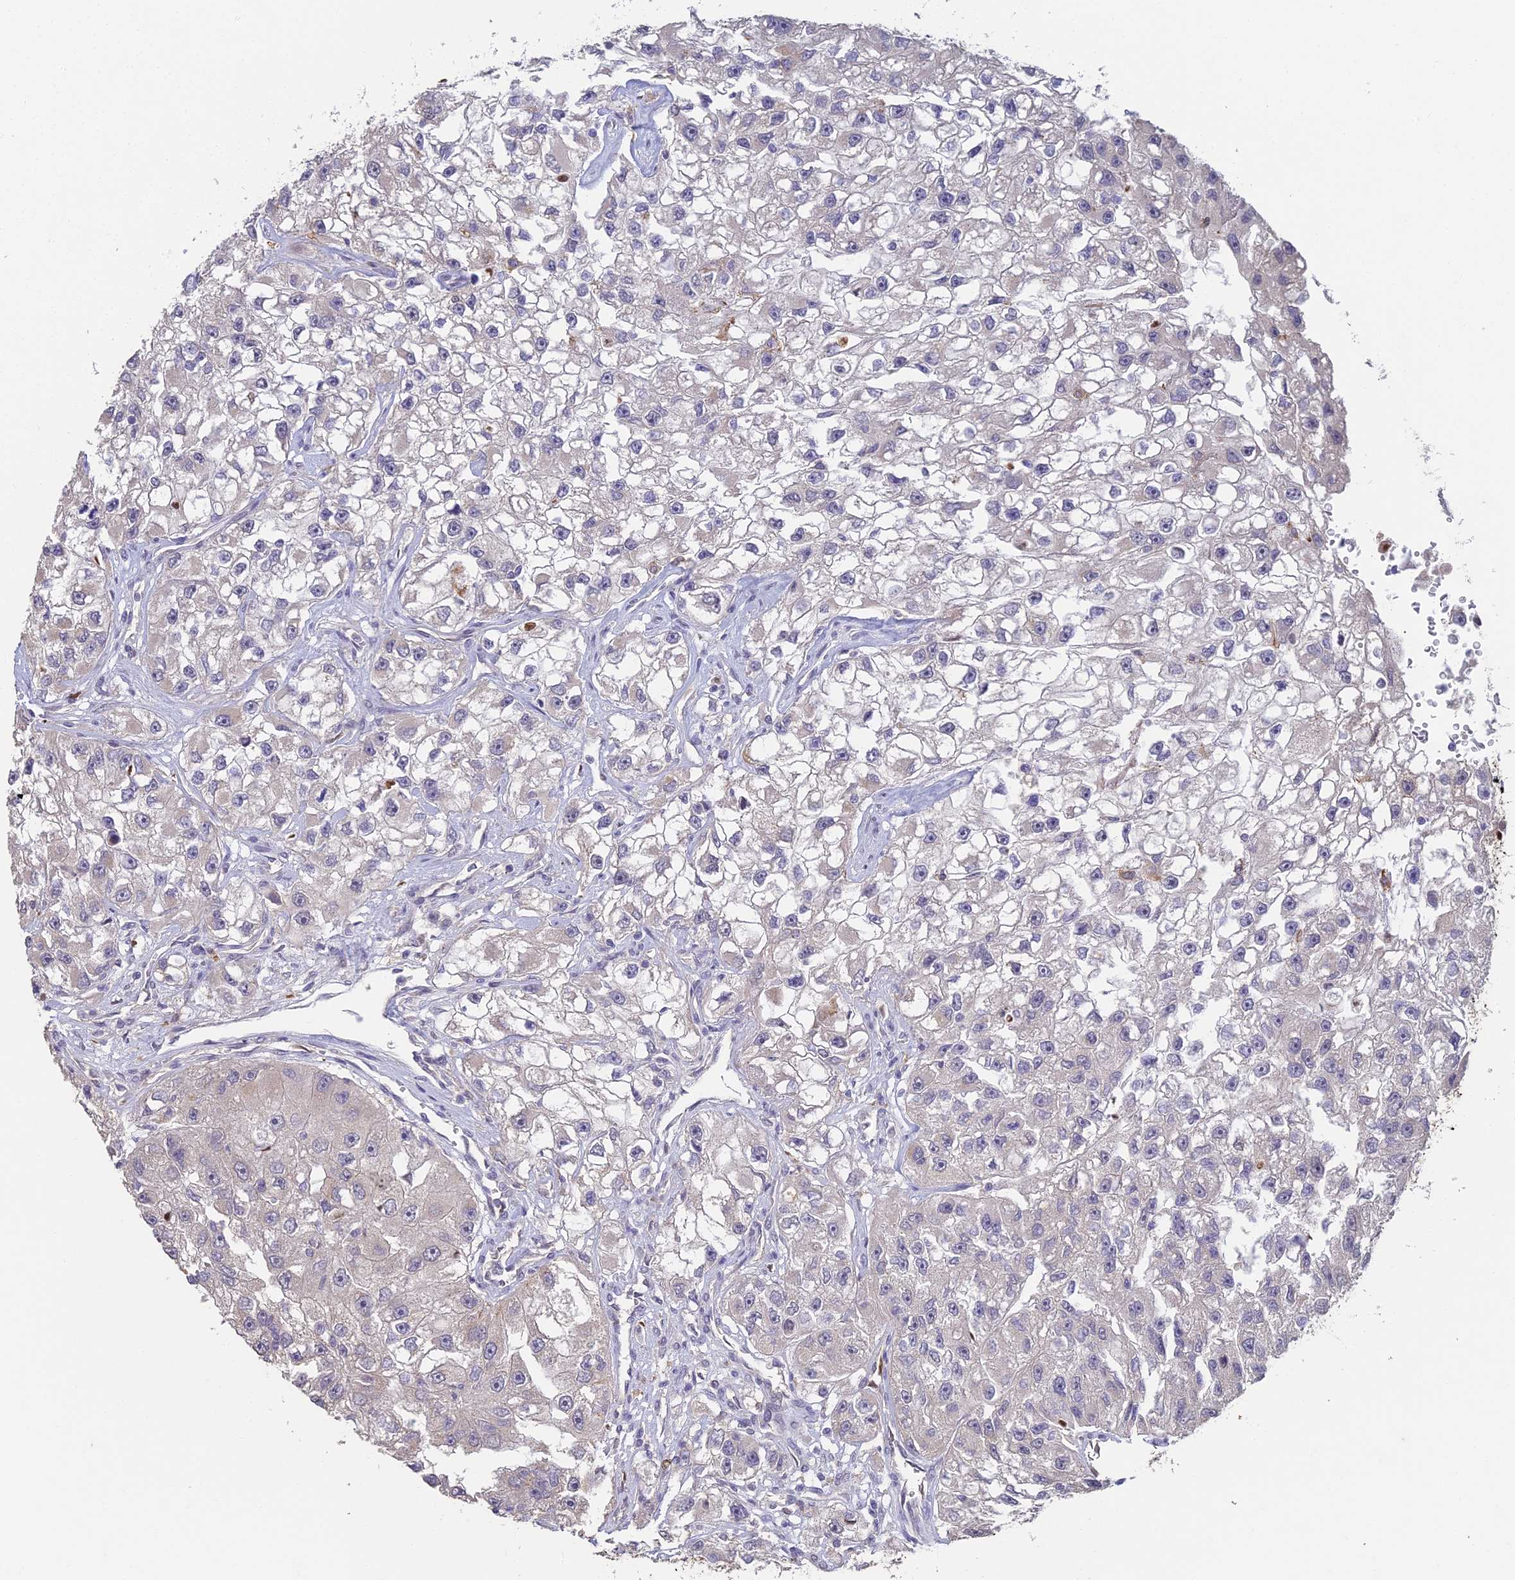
{"staining": {"intensity": "negative", "quantity": "none", "location": "none"}, "tissue": "renal cancer", "cell_type": "Tumor cells", "image_type": "cancer", "snomed": [{"axis": "morphology", "description": "Adenocarcinoma, NOS"}, {"axis": "topography", "description": "Kidney"}], "caption": "Immunohistochemistry image of renal adenocarcinoma stained for a protein (brown), which exhibits no staining in tumor cells.", "gene": "ABHD17A", "patient": {"sex": "male", "age": 63}}